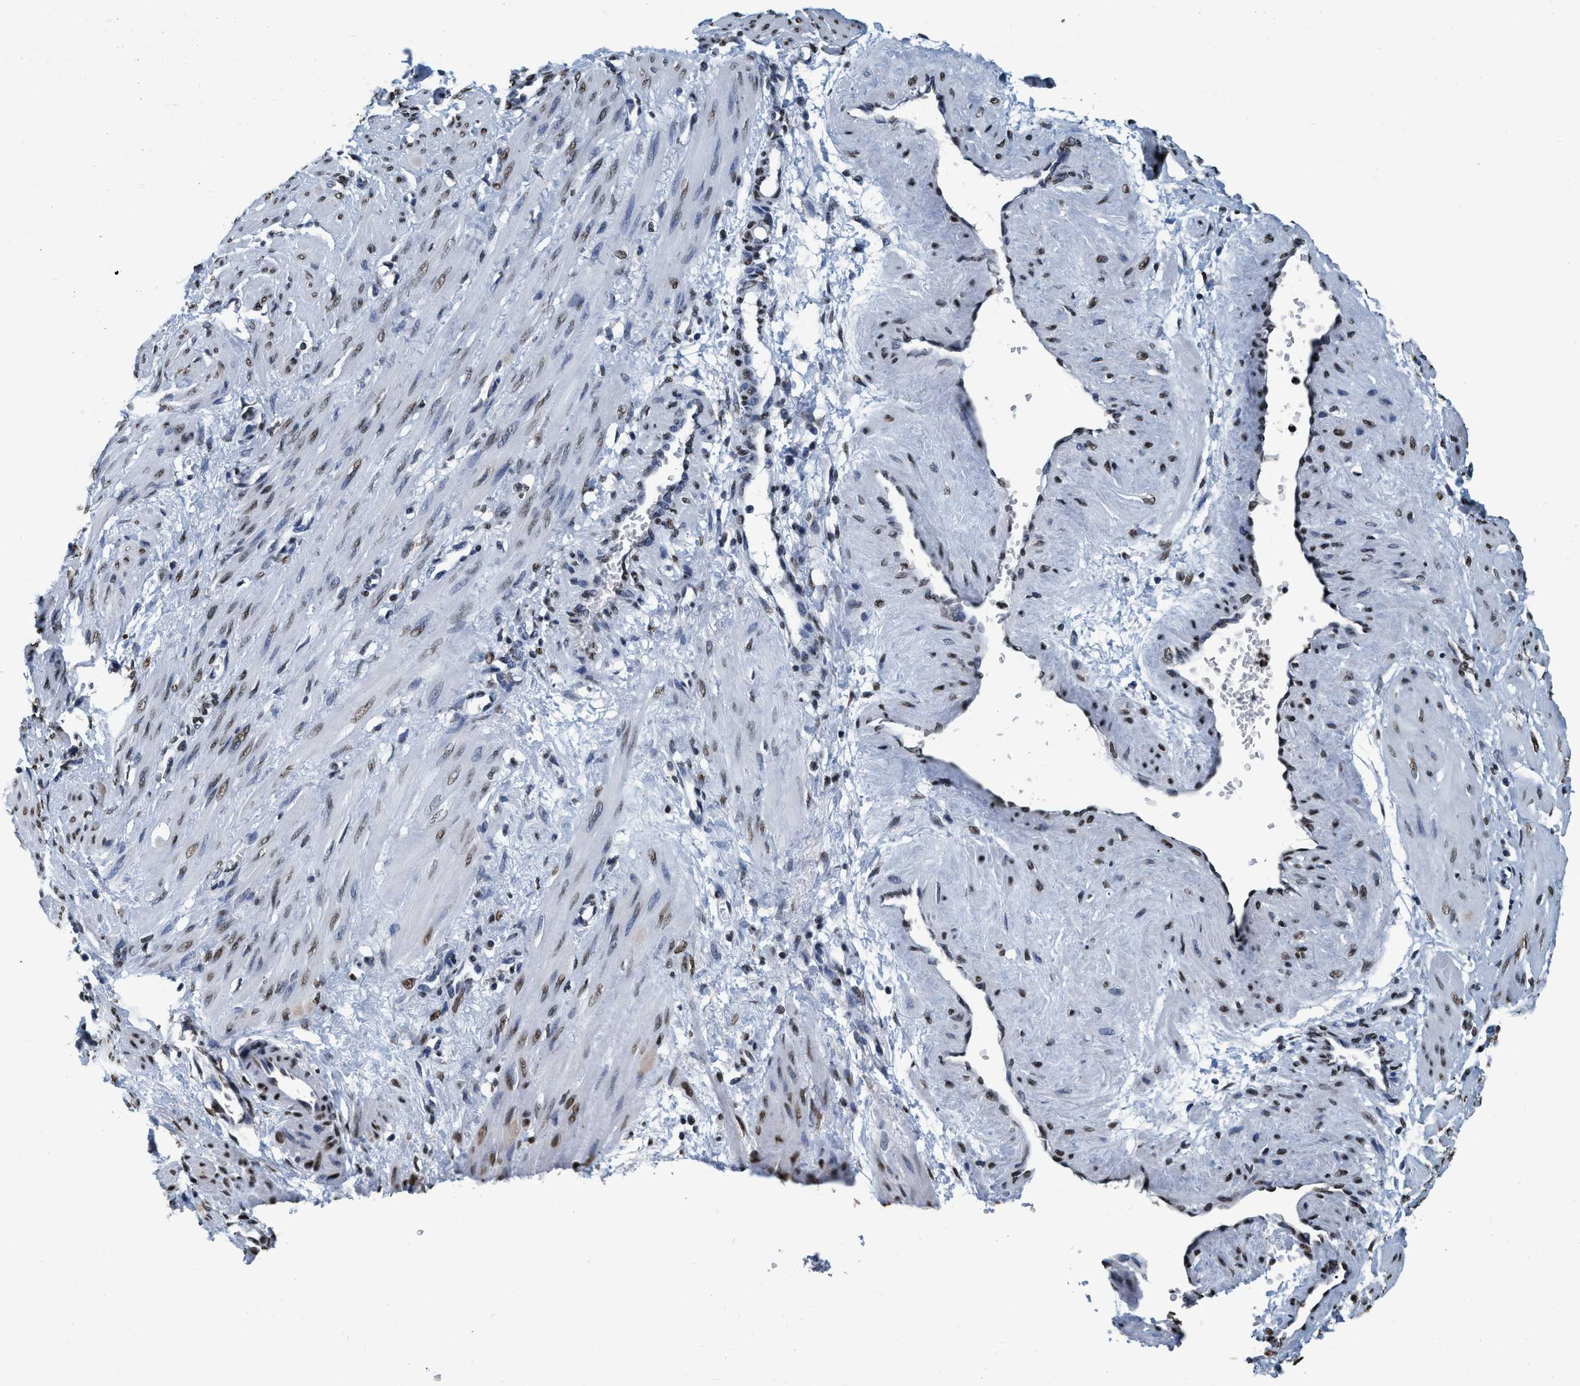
{"staining": {"intensity": "moderate", "quantity": ">75%", "location": "nuclear"}, "tissue": "smooth muscle", "cell_type": "Smooth muscle cells", "image_type": "normal", "snomed": [{"axis": "morphology", "description": "Normal tissue, NOS"}, {"axis": "topography", "description": "Endometrium"}], "caption": "IHC (DAB (3,3'-diaminobenzidine)) staining of unremarkable human smooth muscle exhibits moderate nuclear protein expression in approximately >75% of smooth muscle cells.", "gene": "CCNE2", "patient": {"sex": "female", "age": 33}}